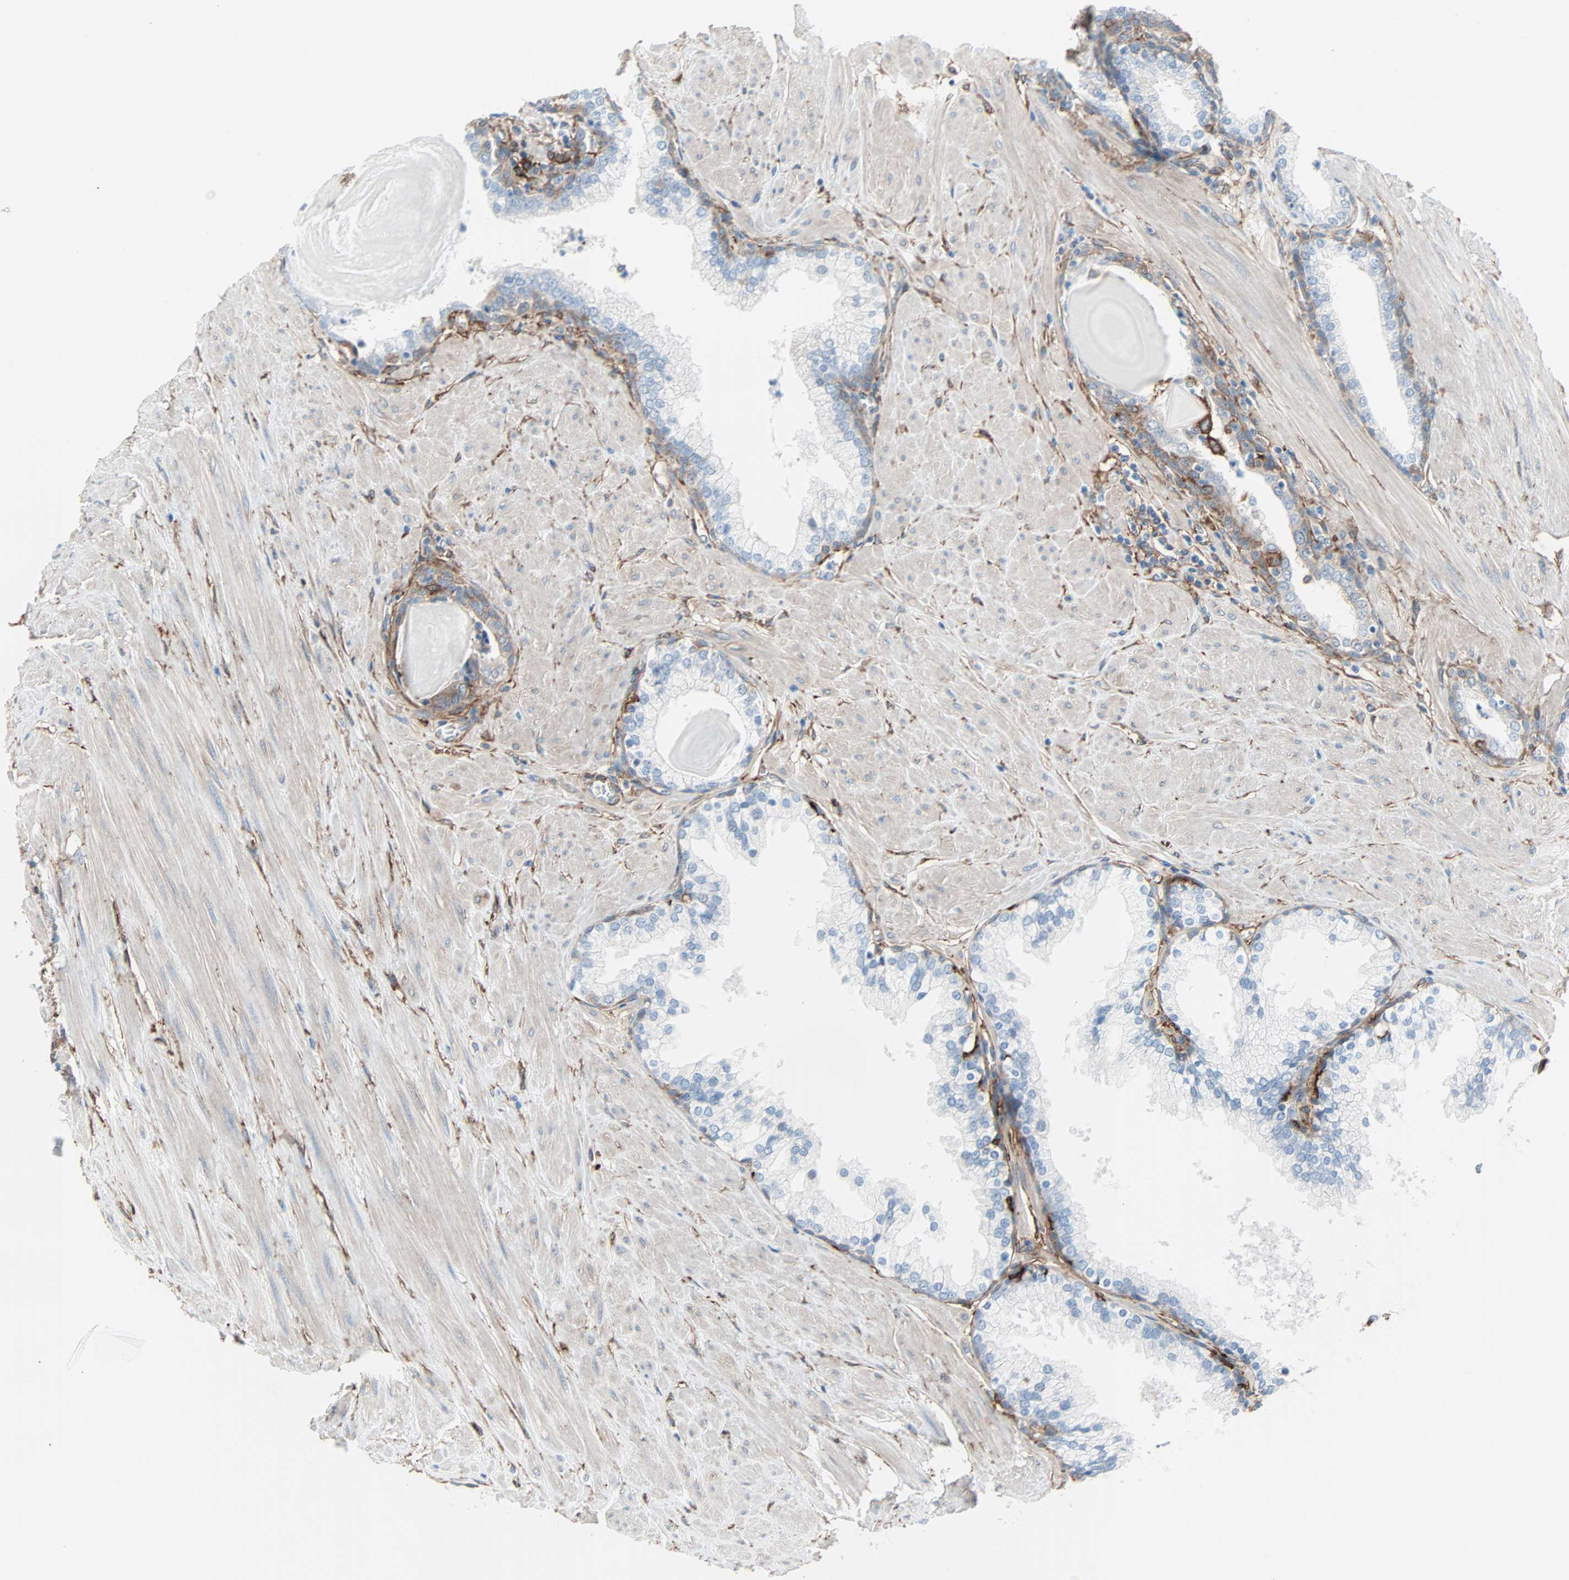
{"staining": {"intensity": "negative", "quantity": "none", "location": "none"}, "tissue": "prostate", "cell_type": "Glandular cells", "image_type": "normal", "snomed": [{"axis": "morphology", "description": "Normal tissue, NOS"}, {"axis": "topography", "description": "Prostate"}], "caption": "Human prostate stained for a protein using IHC demonstrates no positivity in glandular cells.", "gene": "EPB41L2", "patient": {"sex": "male", "age": 51}}